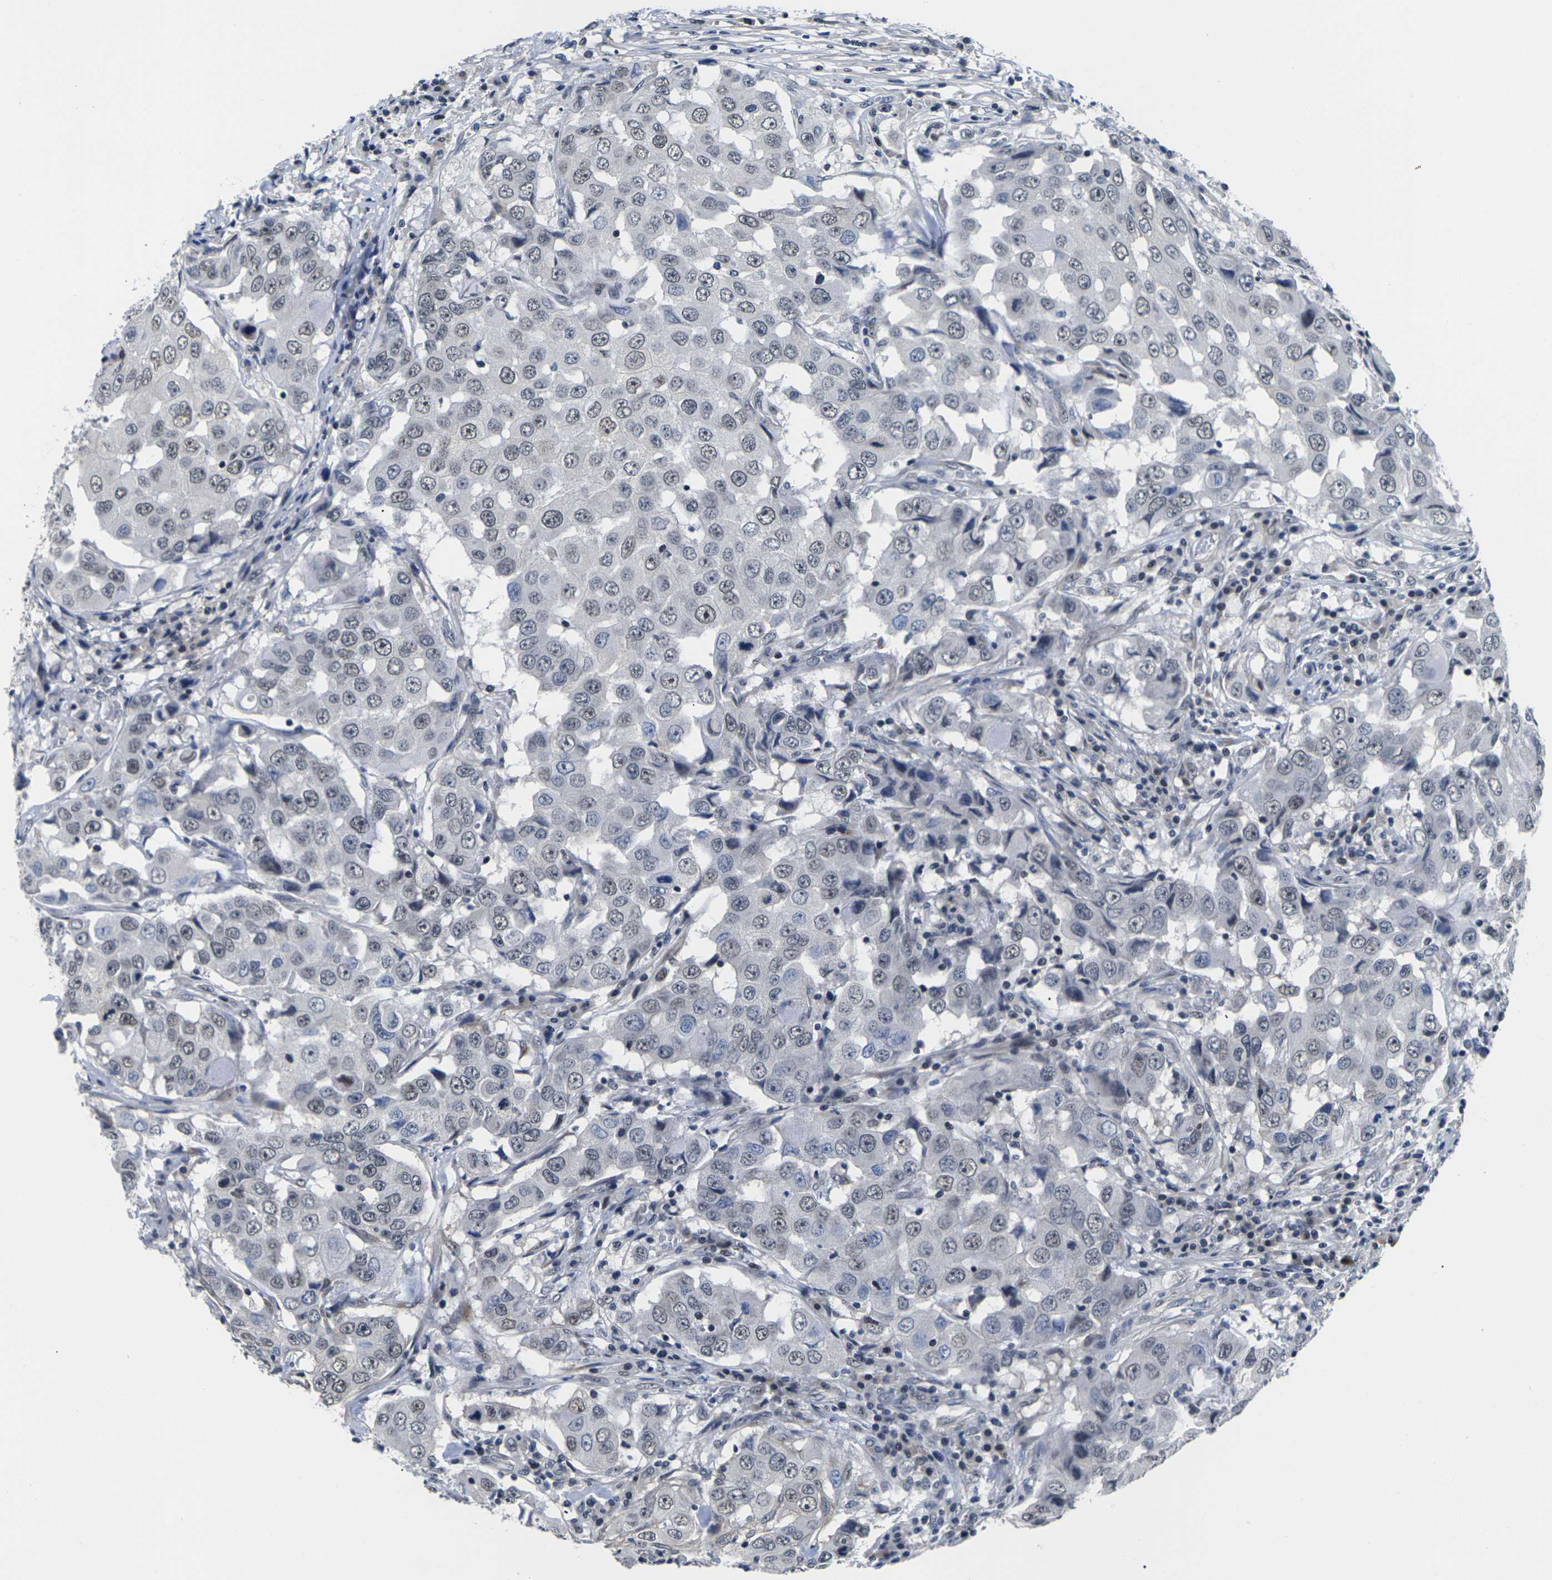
{"staining": {"intensity": "weak", "quantity": "<25%", "location": "nuclear"}, "tissue": "breast cancer", "cell_type": "Tumor cells", "image_type": "cancer", "snomed": [{"axis": "morphology", "description": "Duct carcinoma"}, {"axis": "topography", "description": "Breast"}], "caption": "This is an IHC image of breast cancer (infiltrating ductal carcinoma). There is no expression in tumor cells.", "gene": "ST6GAL2", "patient": {"sex": "female", "age": 27}}